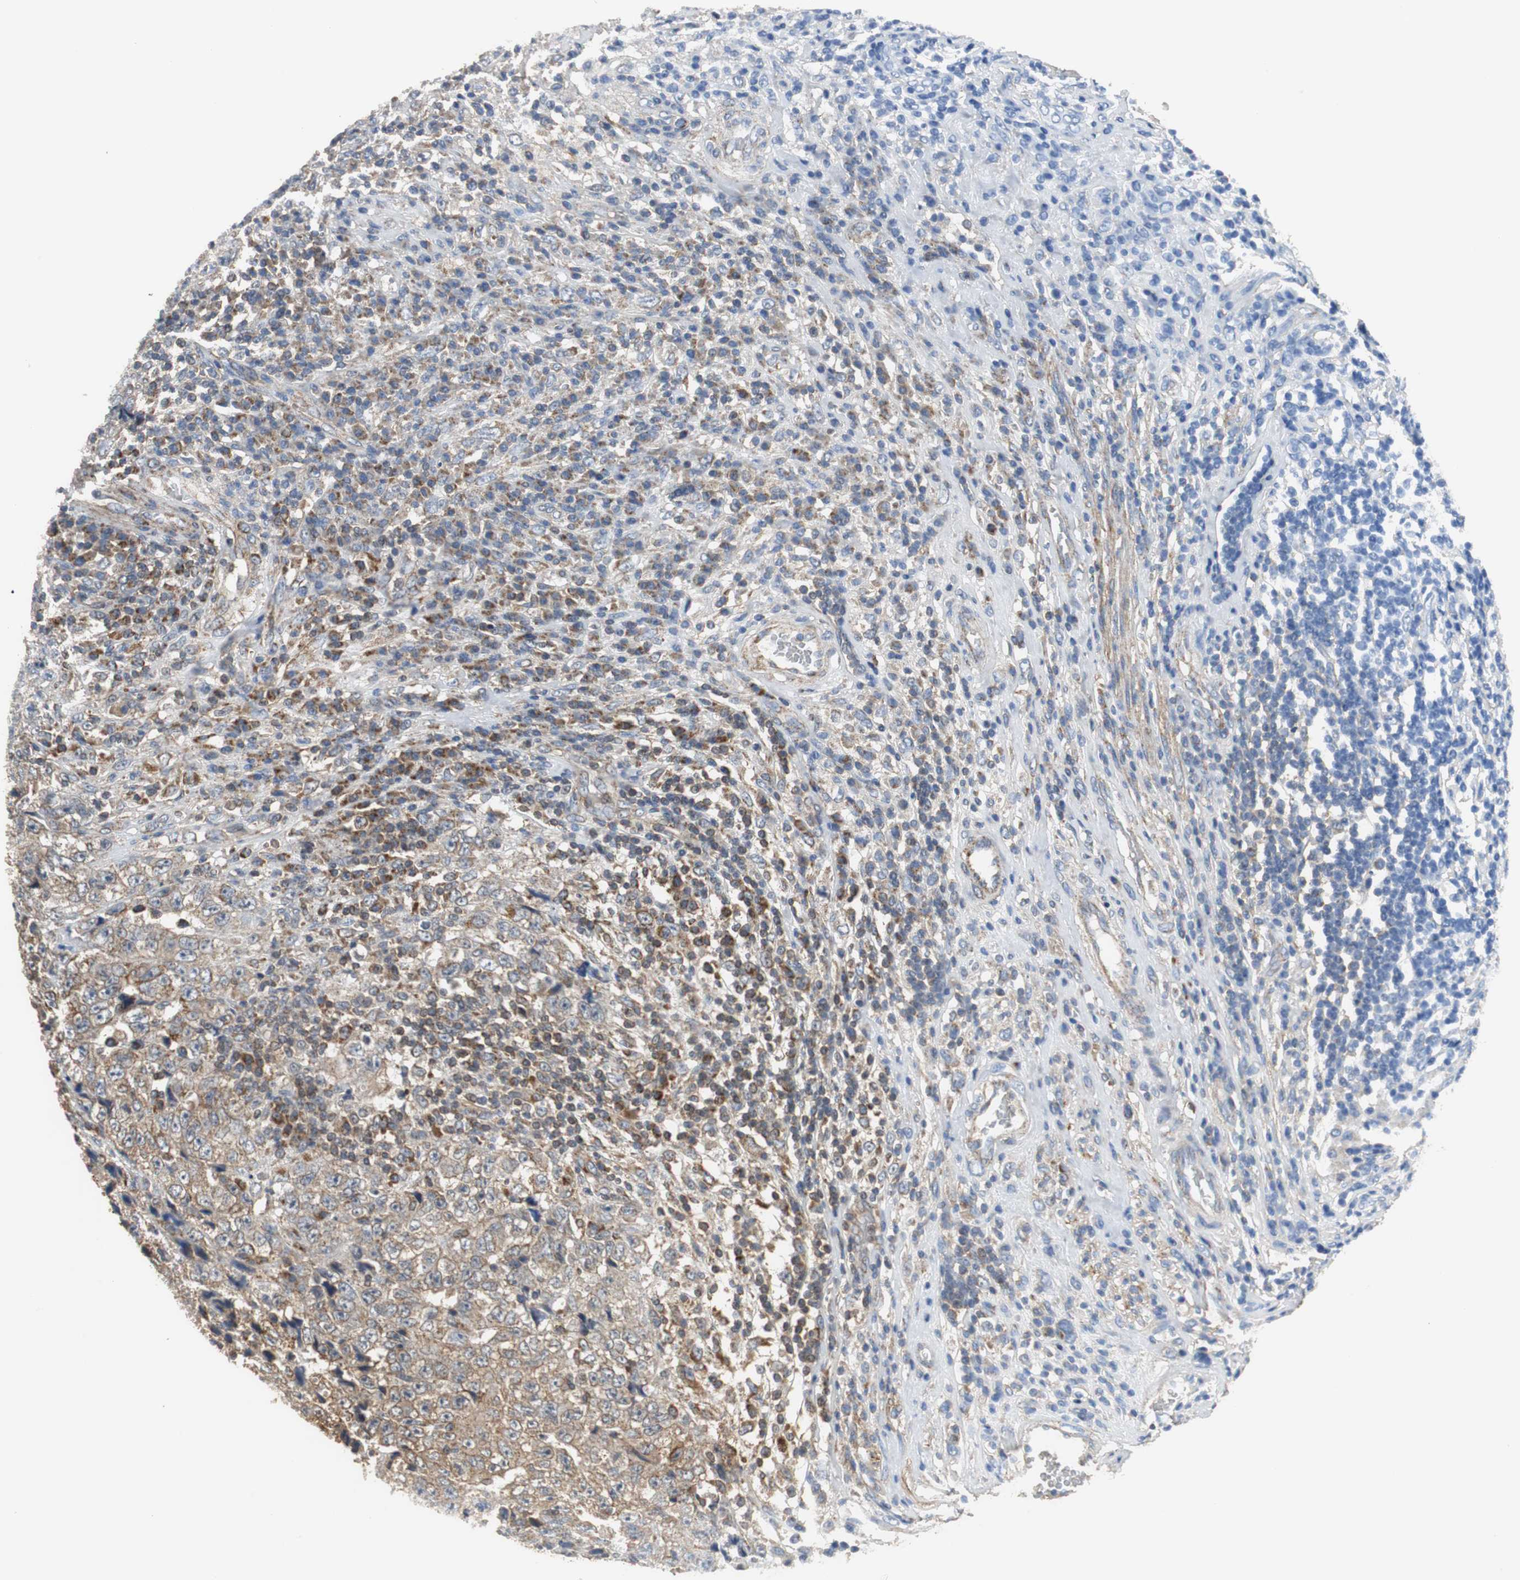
{"staining": {"intensity": "weak", "quantity": "<25%", "location": "cytoplasmic/membranous"}, "tissue": "testis cancer", "cell_type": "Tumor cells", "image_type": "cancer", "snomed": [{"axis": "morphology", "description": "Necrosis, NOS"}, {"axis": "morphology", "description": "Carcinoma, Embryonal, NOS"}, {"axis": "topography", "description": "Testis"}], "caption": "Embryonal carcinoma (testis) stained for a protein using IHC displays no expression tumor cells.", "gene": "NNT", "patient": {"sex": "male", "age": 19}}